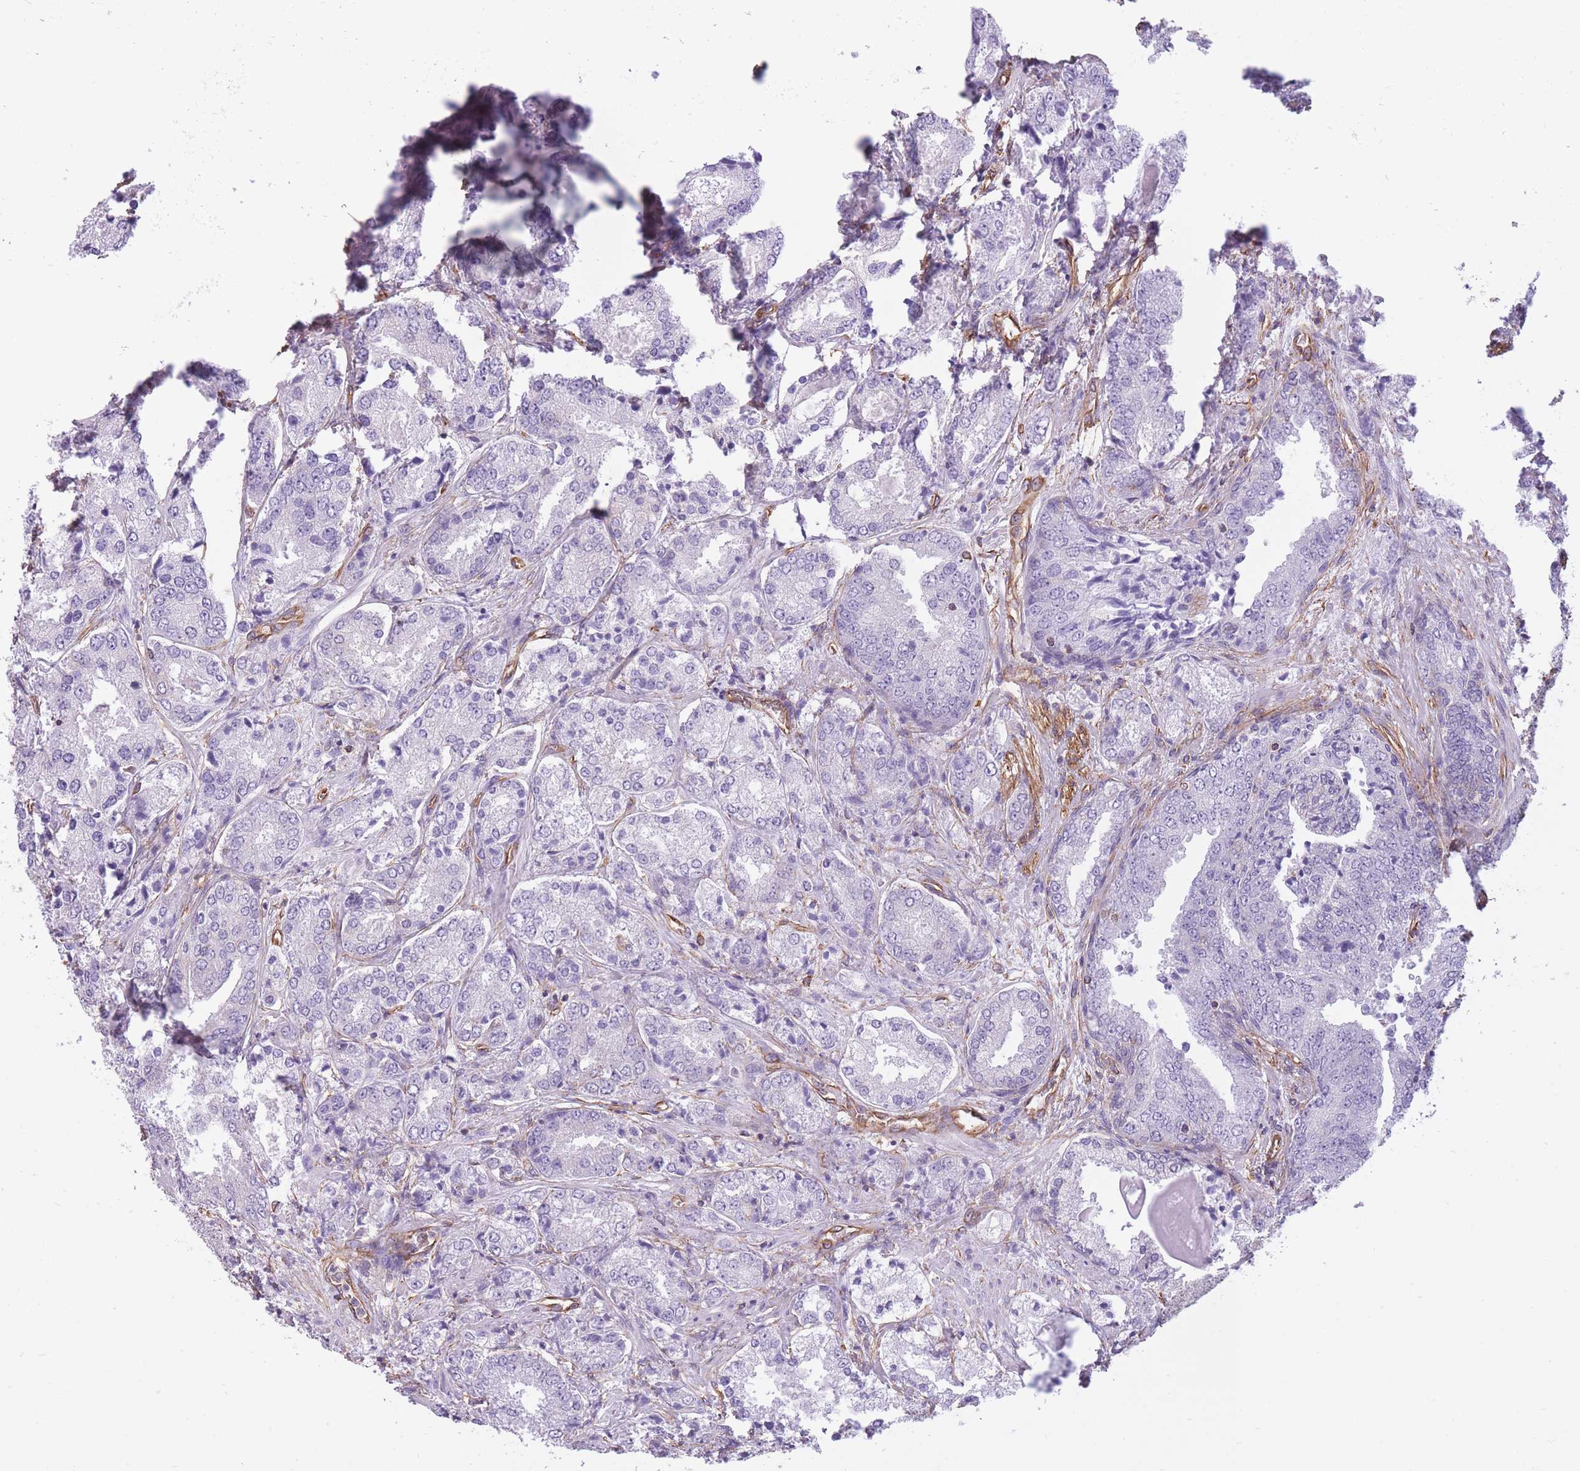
{"staining": {"intensity": "negative", "quantity": "none", "location": "none"}, "tissue": "prostate cancer", "cell_type": "Tumor cells", "image_type": "cancer", "snomed": [{"axis": "morphology", "description": "Adenocarcinoma, High grade"}, {"axis": "topography", "description": "Prostate"}], "caption": "Tumor cells show no significant staining in high-grade adenocarcinoma (prostate).", "gene": "ADD1", "patient": {"sex": "male", "age": 63}}